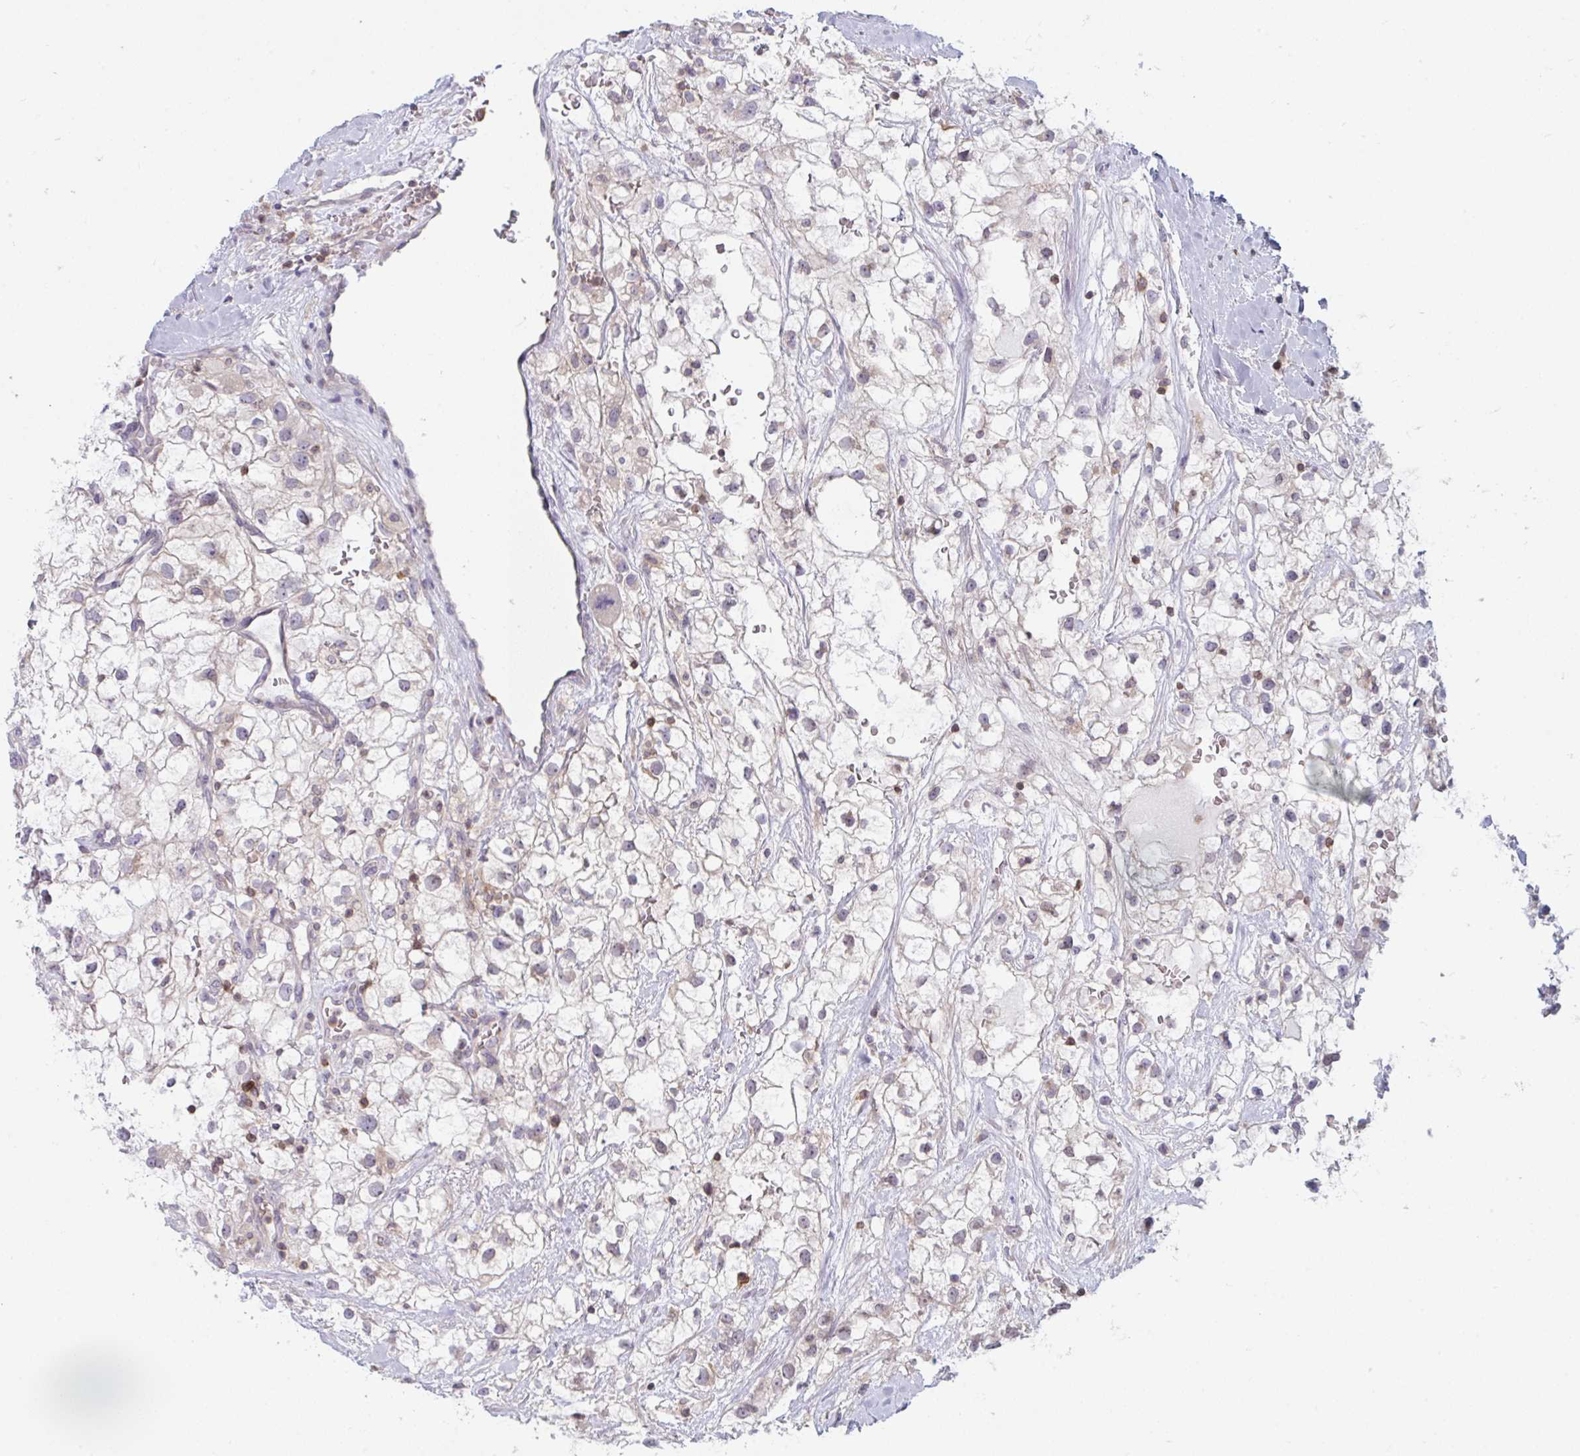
{"staining": {"intensity": "negative", "quantity": "none", "location": "none"}, "tissue": "renal cancer", "cell_type": "Tumor cells", "image_type": "cancer", "snomed": [{"axis": "morphology", "description": "Adenocarcinoma, NOS"}, {"axis": "topography", "description": "Kidney"}], "caption": "Renal adenocarcinoma was stained to show a protein in brown. There is no significant expression in tumor cells. (Stains: DAB immunohistochemistry (IHC) with hematoxylin counter stain, Microscopy: brightfield microscopy at high magnification).", "gene": "TANK", "patient": {"sex": "male", "age": 59}}